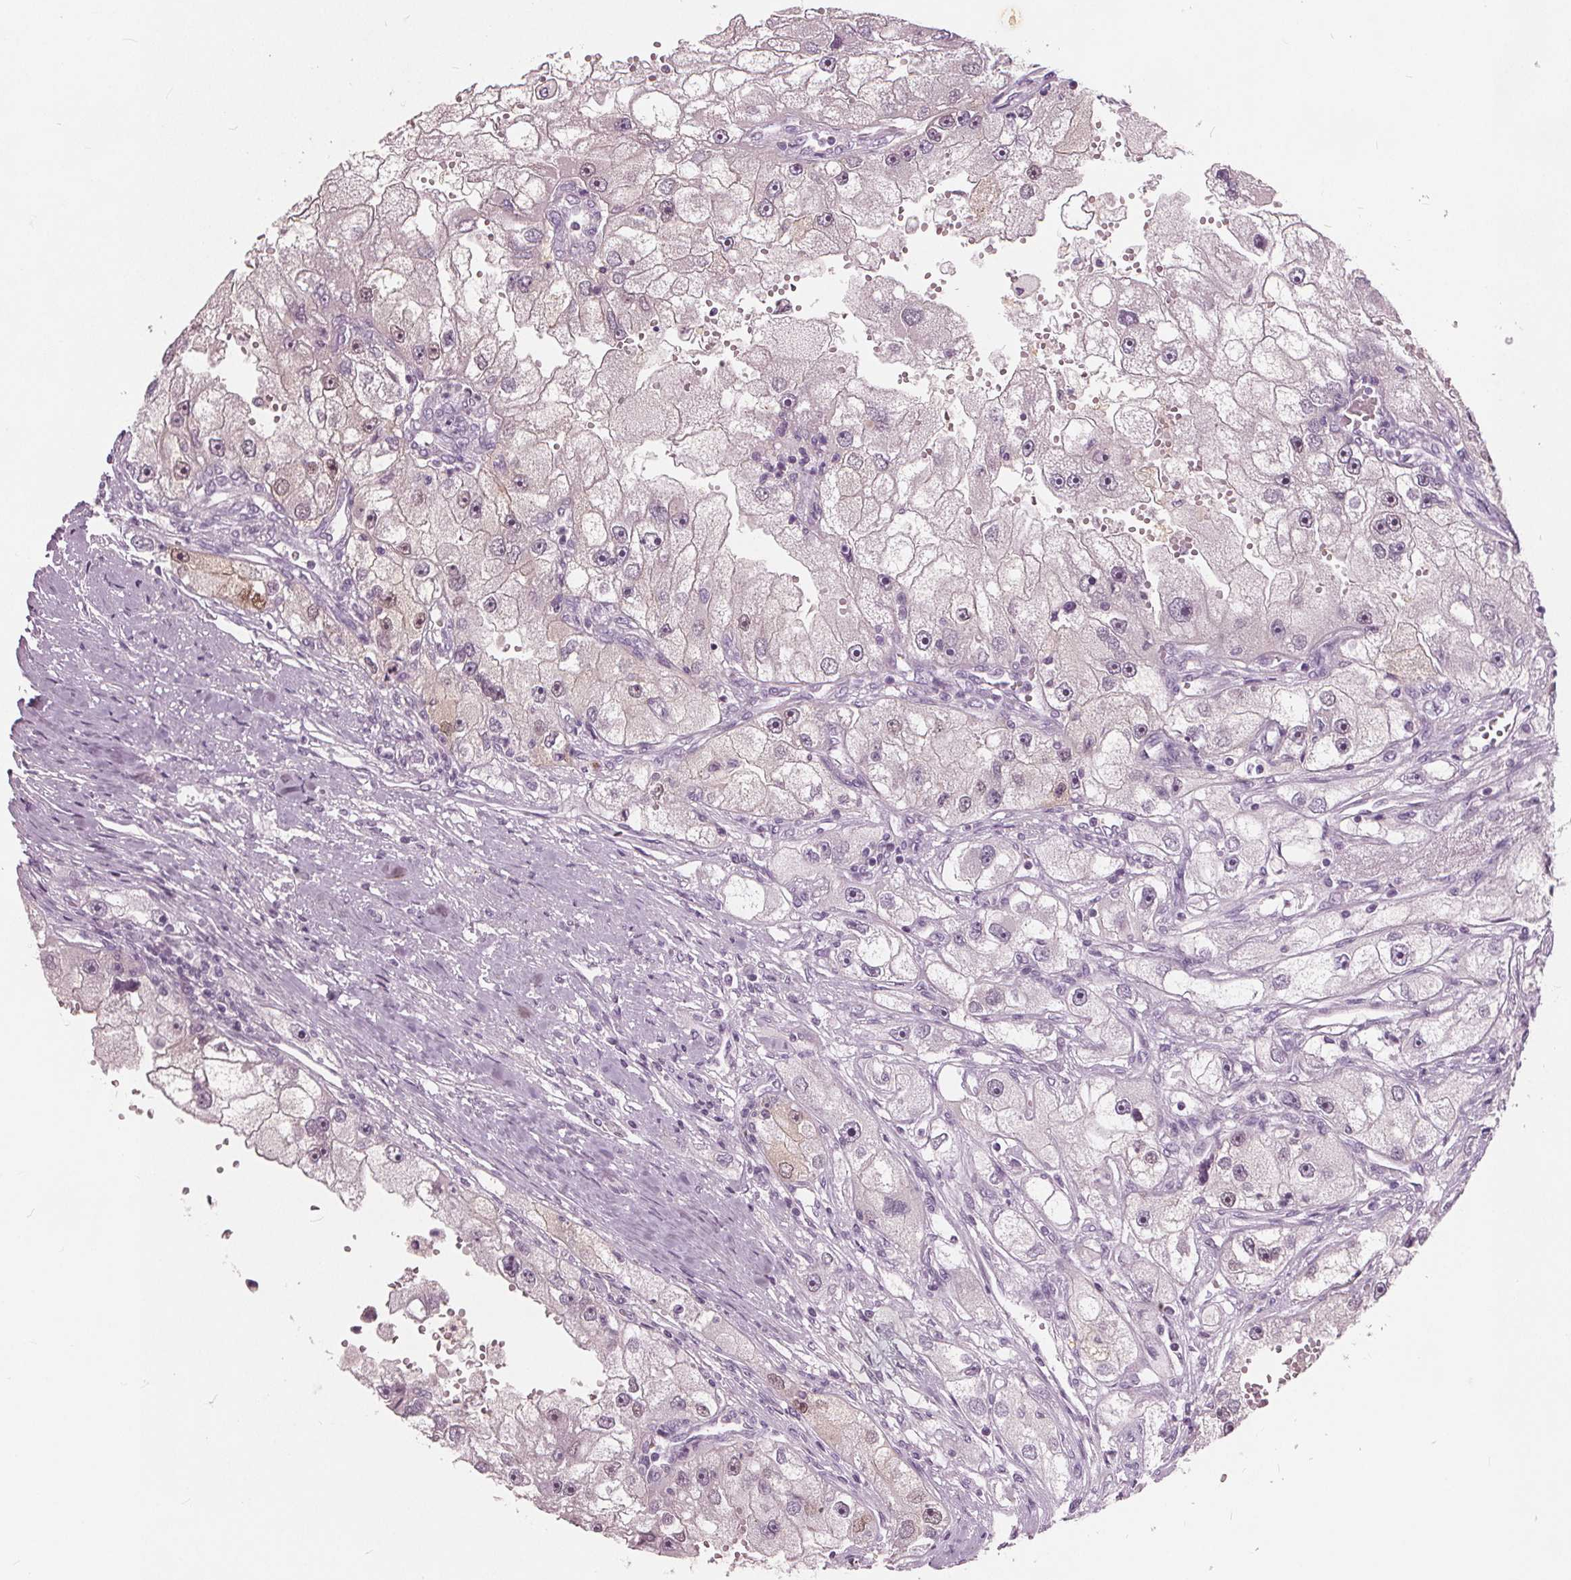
{"staining": {"intensity": "negative", "quantity": "none", "location": "none"}, "tissue": "renal cancer", "cell_type": "Tumor cells", "image_type": "cancer", "snomed": [{"axis": "morphology", "description": "Adenocarcinoma, NOS"}, {"axis": "topography", "description": "Kidney"}], "caption": "This photomicrograph is of renal adenocarcinoma stained with immunohistochemistry (IHC) to label a protein in brown with the nuclei are counter-stained blue. There is no expression in tumor cells.", "gene": "TKFC", "patient": {"sex": "male", "age": 63}}